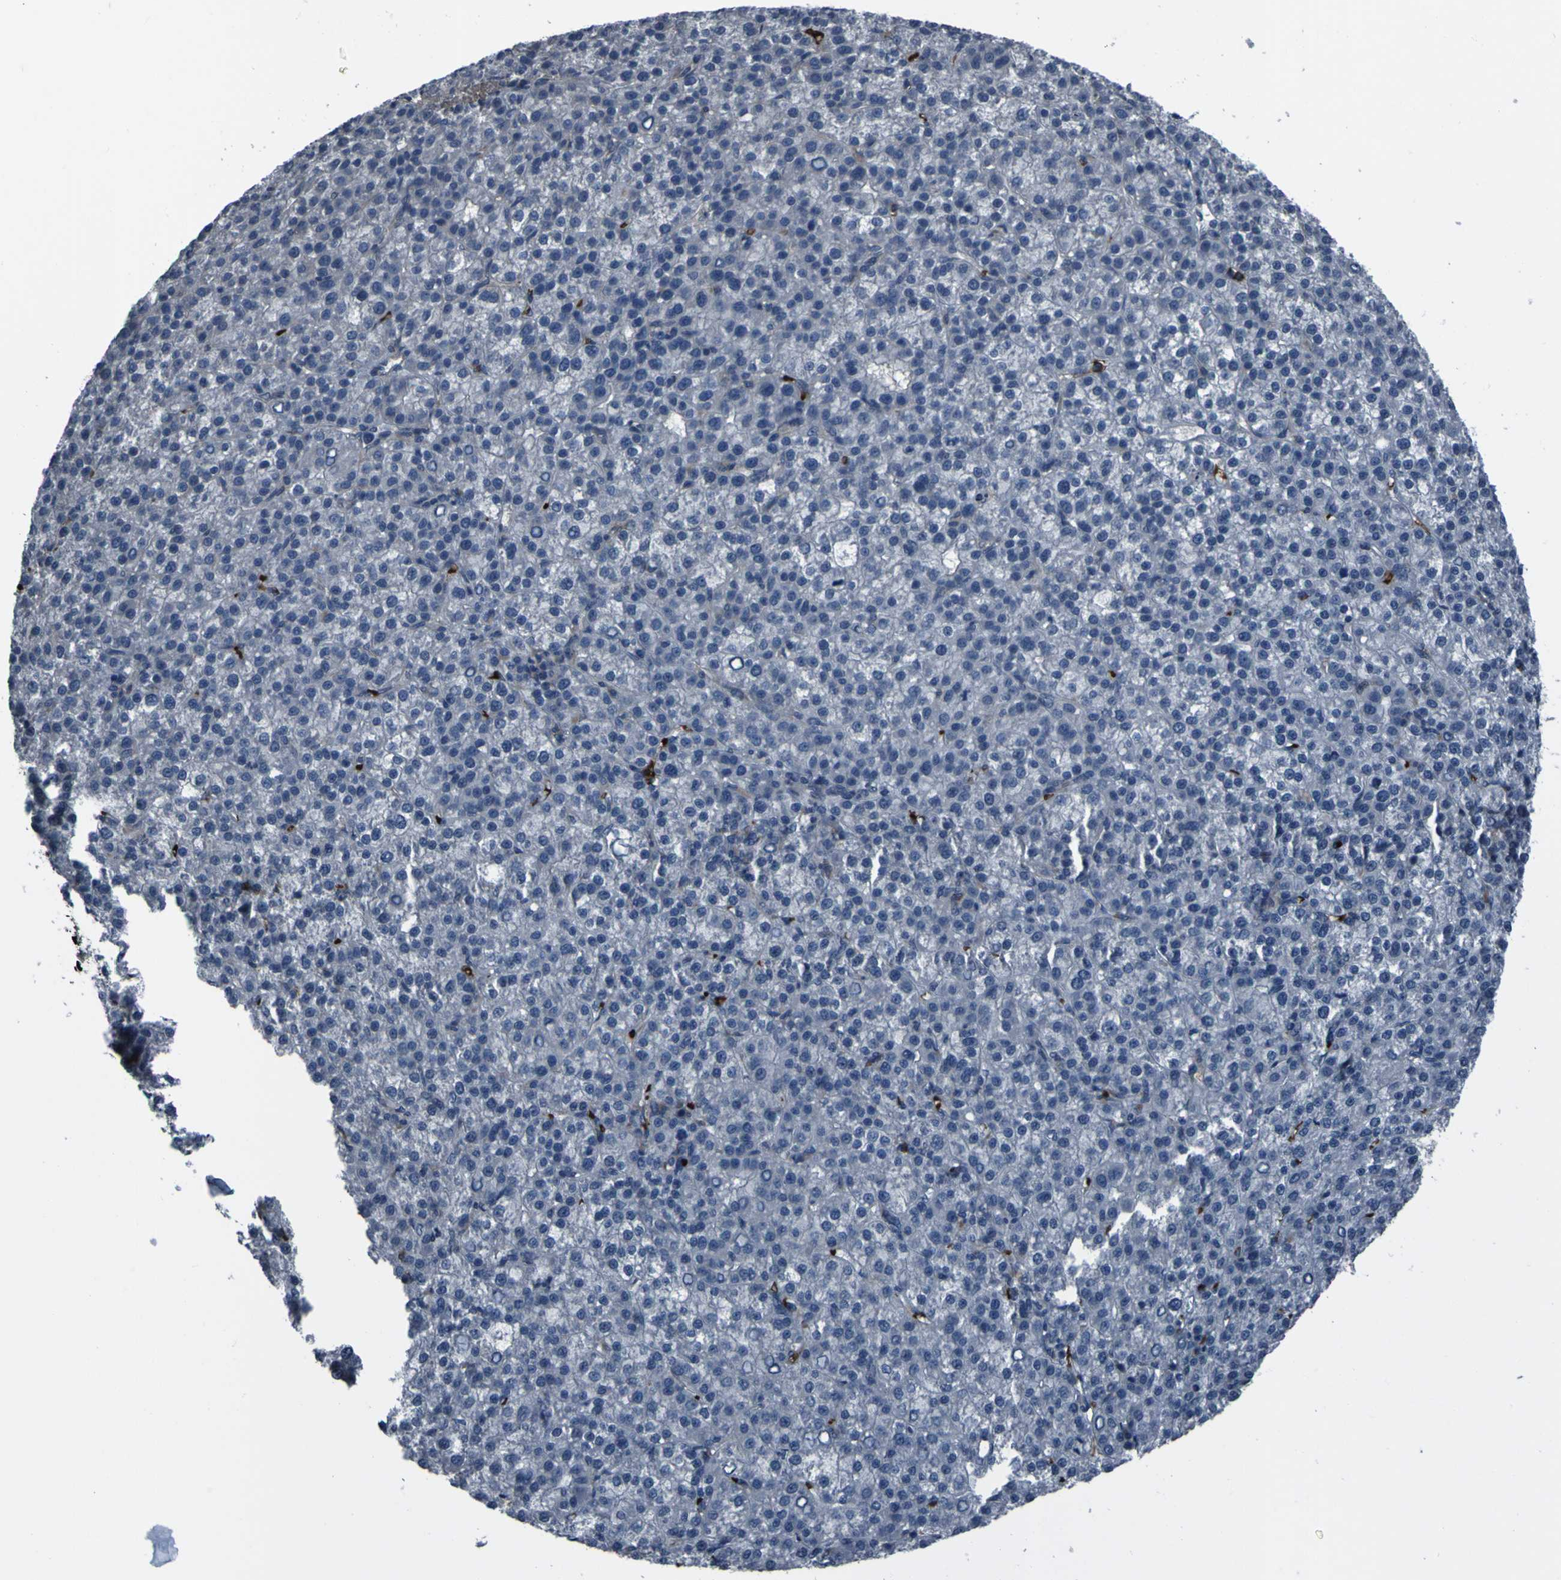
{"staining": {"intensity": "negative", "quantity": "none", "location": "none"}, "tissue": "liver cancer", "cell_type": "Tumor cells", "image_type": "cancer", "snomed": [{"axis": "morphology", "description": "Carcinoma, Hepatocellular, NOS"}, {"axis": "topography", "description": "Liver"}], "caption": "The IHC photomicrograph has no significant expression in tumor cells of liver cancer (hepatocellular carcinoma) tissue.", "gene": "GRAMD1A", "patient": {"sex": "female", "age": 58}}